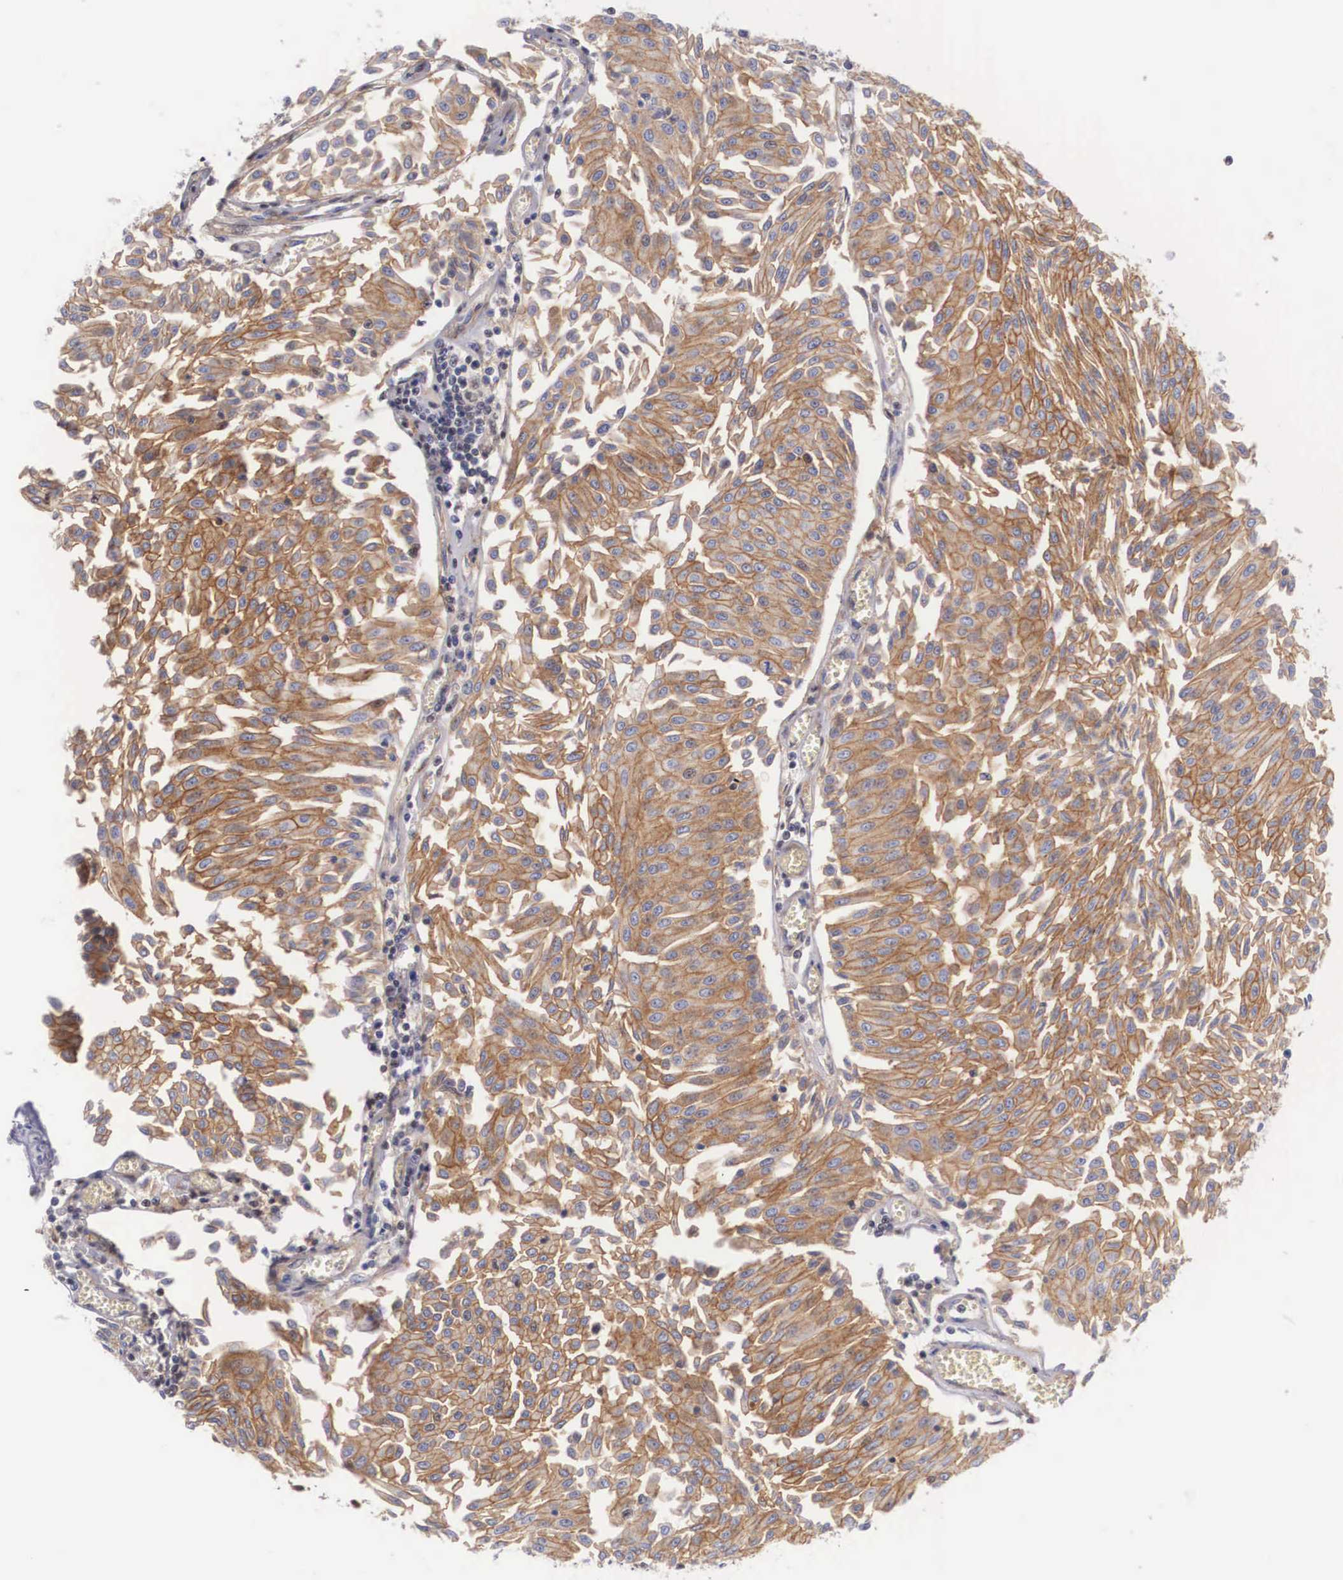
{"staining": {"intensity": "moderate", "quantity": "25%-75%", "location": "cytoplasmic/membranous"}, "tissue": "urothelial cancer", "cell_type": "Tumor cells", "image_type": "cancer", "snomed": [{"axis": "morphology", "description": "Urothelial carcinoma, Low grade"}, {"axis": "topography", "description": "Urinary bladder"}], "caption": "About 25%-75% of tumor cells in low-grade urothelial carcinoma exhibit moderate cytoplasmic/membranous protein staining as visualized by brown immunohistochemical staining.", "gene": "NR4A2", "patient": {"sex": "male", "age": 86}}